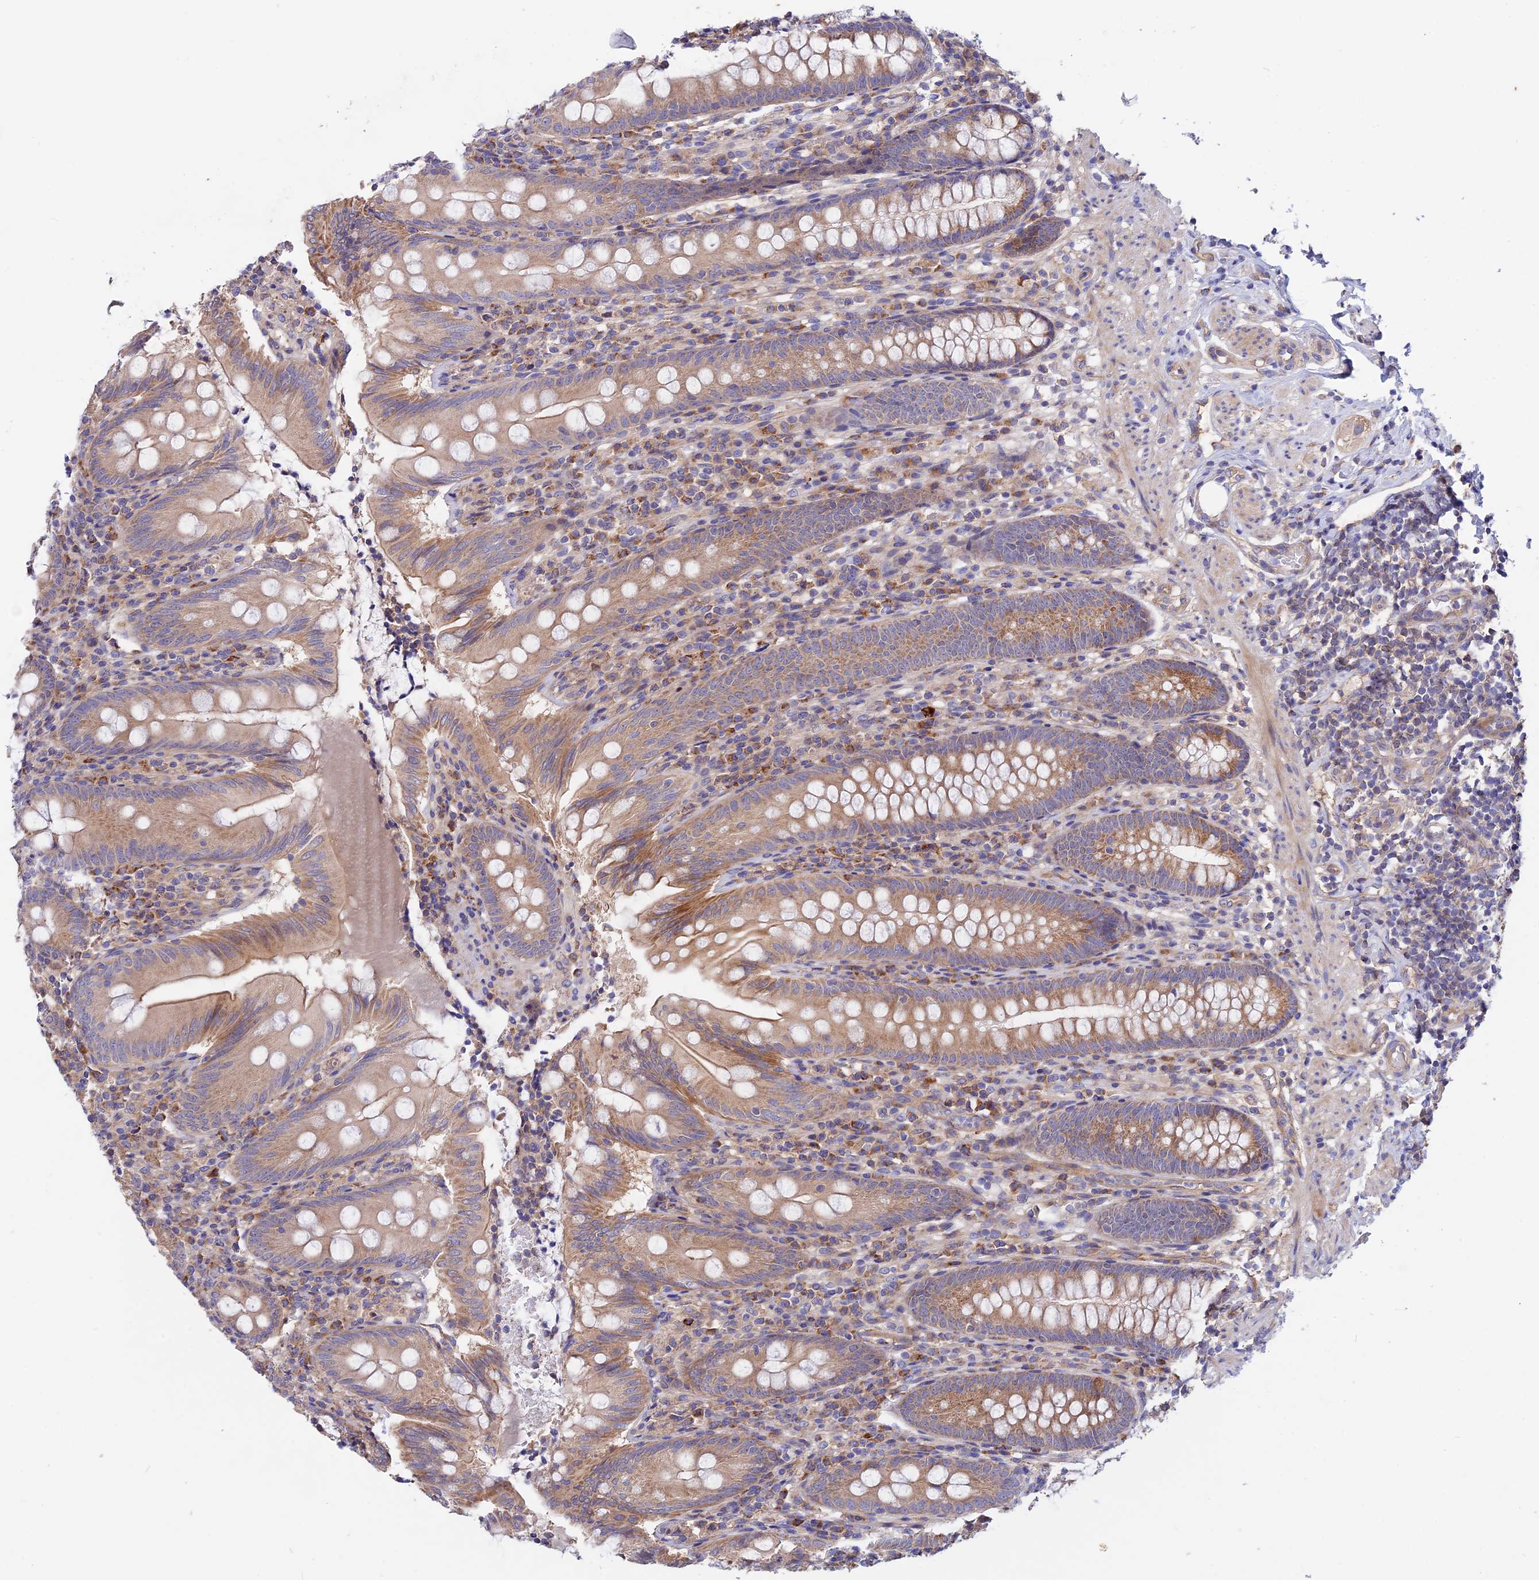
{"staining": {"intensity": "moderate", "quantity": ">75%", "location": "cytoplasmic/membranous"}, "tissue": "appendix", "cell_type": "Glandular cells", "image_type": "normal", "snomed": [{"axis": "morphology", "description": "Normal tissue, NOS"}, {"axis": "topography", "description": "Appendix"}], "caption": "High-magnification brightfield microscopy of unremarkable appendix stained with DAB (3,3'-diaminobenzidine) (brown) and counterstained with hematoxylin (blue). glandular cells exhibit moderate cytoplasmic/membranous staining is appreciated in approximately>75% of cells. The staining was performed using DAB (3,3'-diaminobenzidine), with brown indicating positive protein expression. Nuclei are stained blue with hematoxylin.", "gene": "HYCC1", "patient": {"sex": "male", "age": 55}}